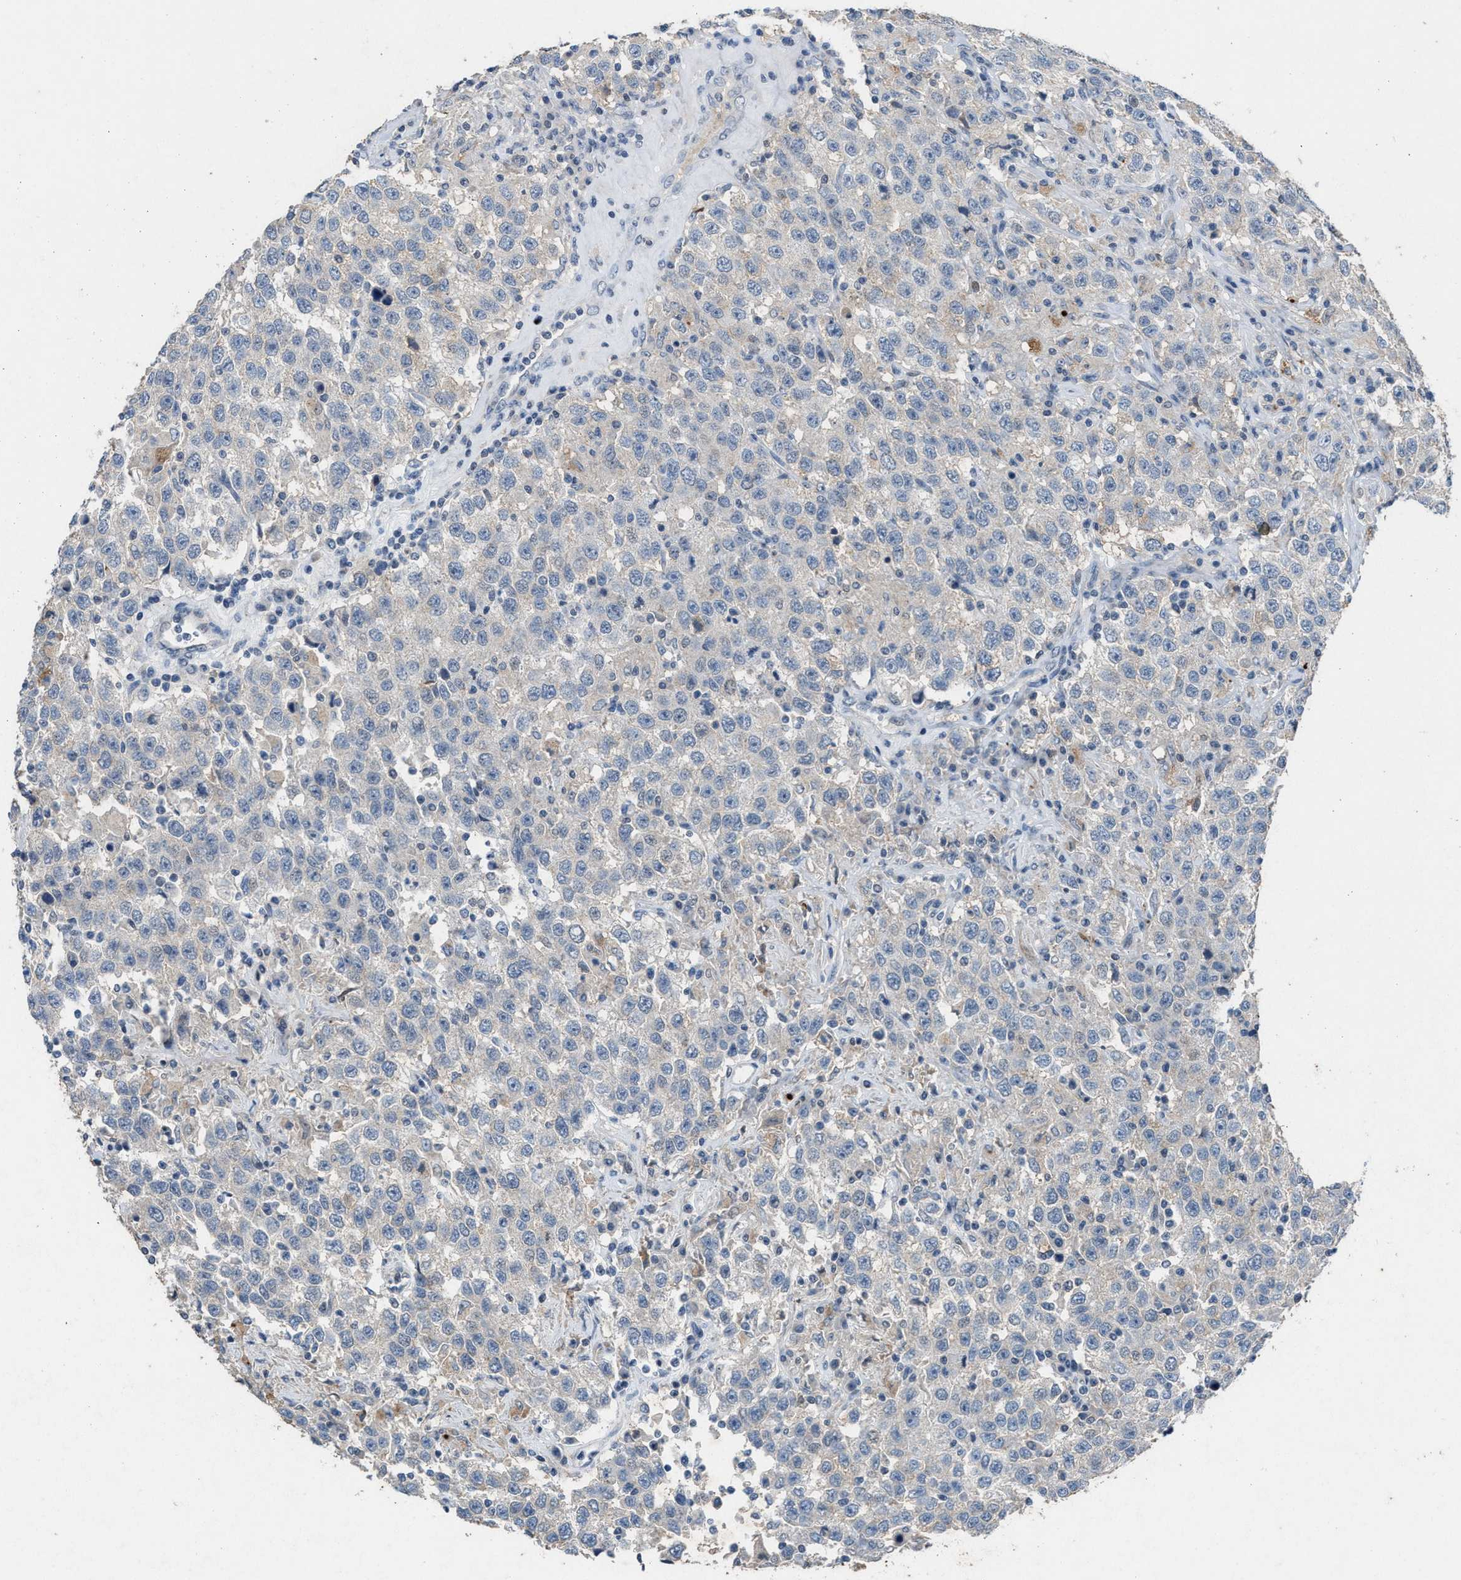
{"staining": {"intensity": "negative", "quantity": "none", "location": "none"}, "tissue": "testis cancer", "cell_type": "Tumor cells", "image_type": "cancer", "snomed": [{"axis": "morphology", "description": "Seminoma, NOS"}, {"axis": "topography", "description": "Testis"}], "caption": "An immunohistochemistry micrograph of seminoma (testis) is shown. There is no staining in tumor cells of seminoma (testis).", "gene": "SLC5A5", "patient": {"sex": "male", "age": 41}}